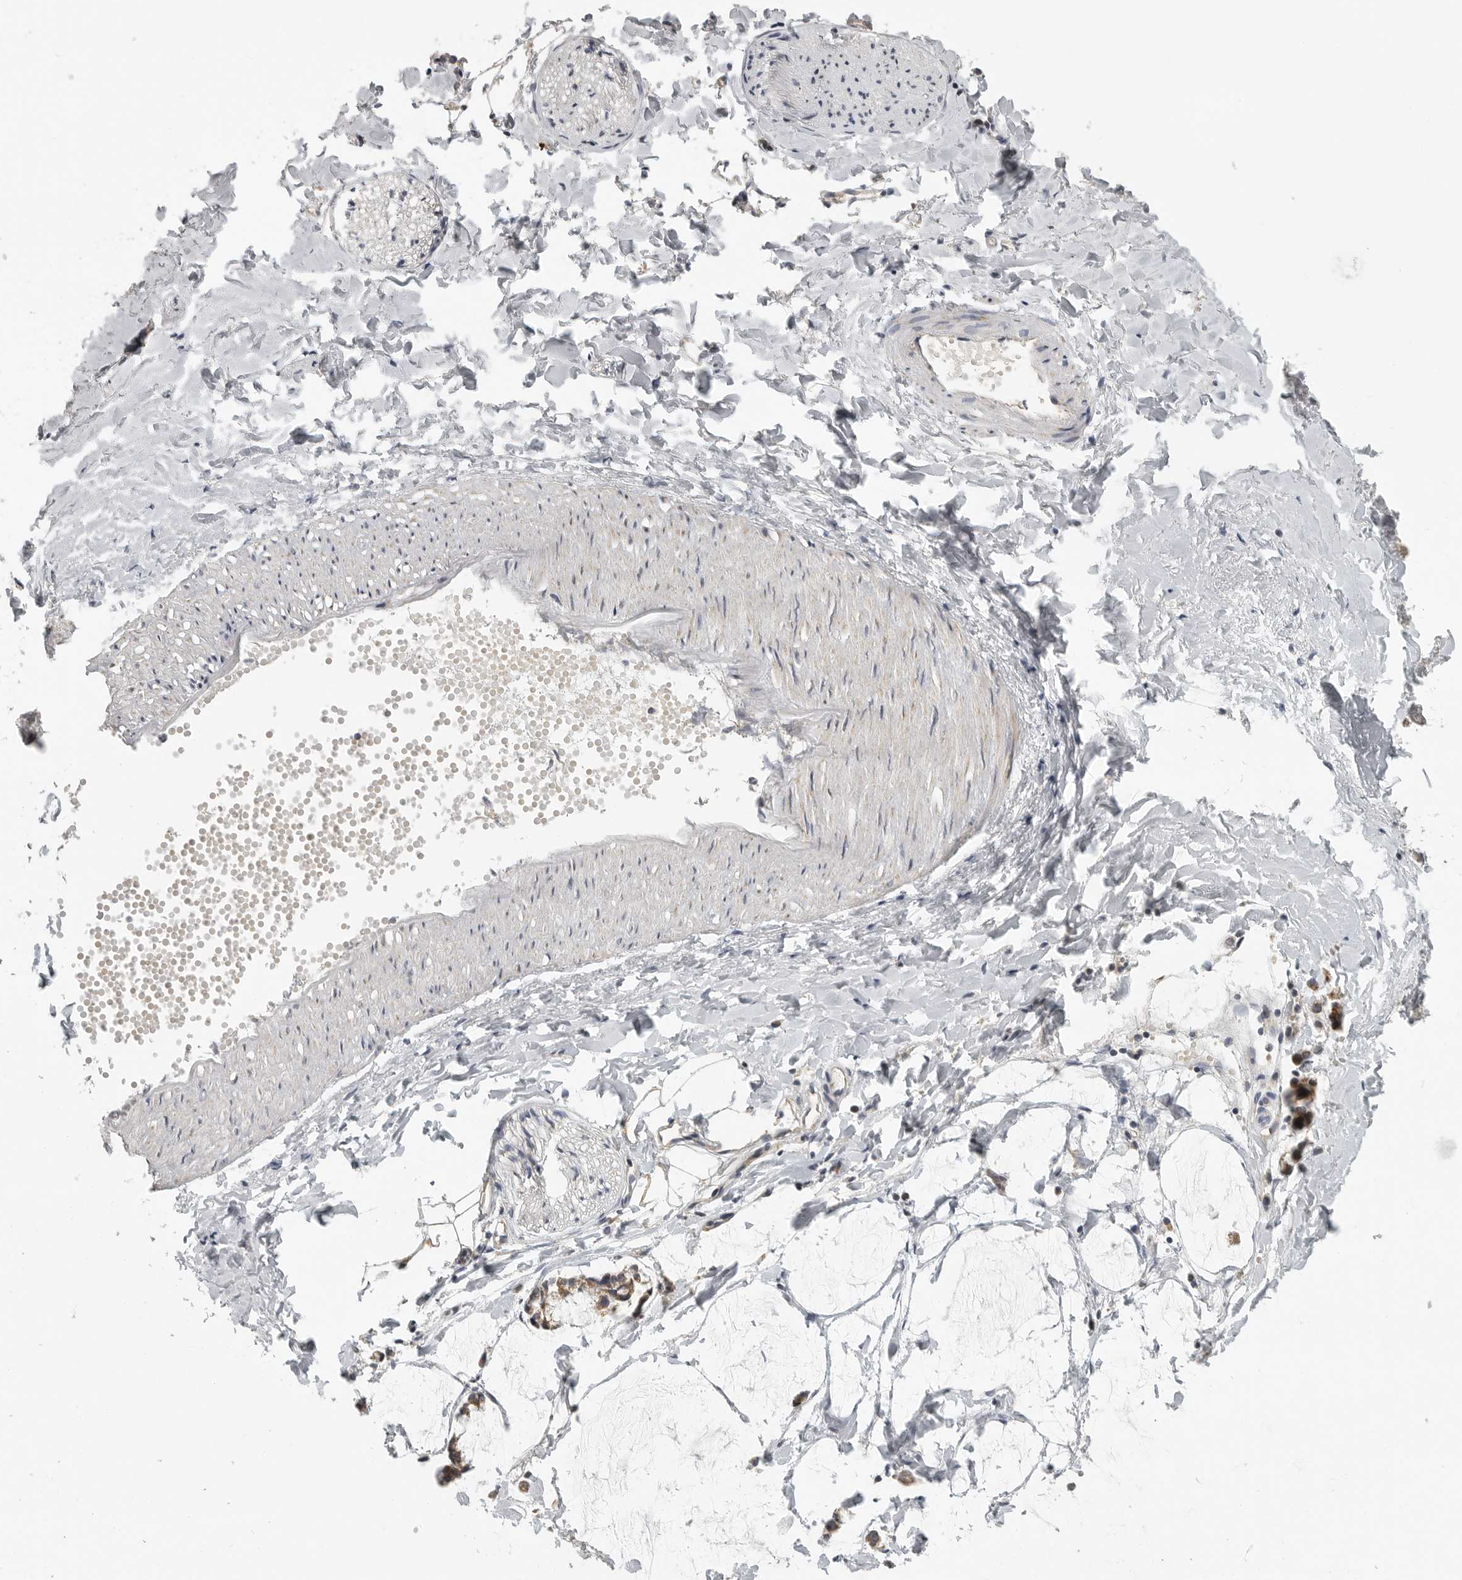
{"staining": {"intensity": "negative", "quantity": "none", "location": "none"}, "tissue": "adipose tissue", "cell_type": "Adipocytes", "image_type": "normal", "snomed": [{"axis": "morphology", "description": "Normal tissue, NOS"}, {"axis": "morphology", "description": "Adenocarcinoma, NOS"}, {"axis": "topography", "description": "Colon"}, {"axis": "topography", "description": "Peripheral nerve tissue"}], "caption": "This histopathology image is of benign adipose tissue stained with immunohistochemistry to label a protein in brown with the nuclei are counter-stained blue. There is no positivity in adipocytes.", "gene": "RXFP3", "patient": {"sex": "male", "age": 14}}